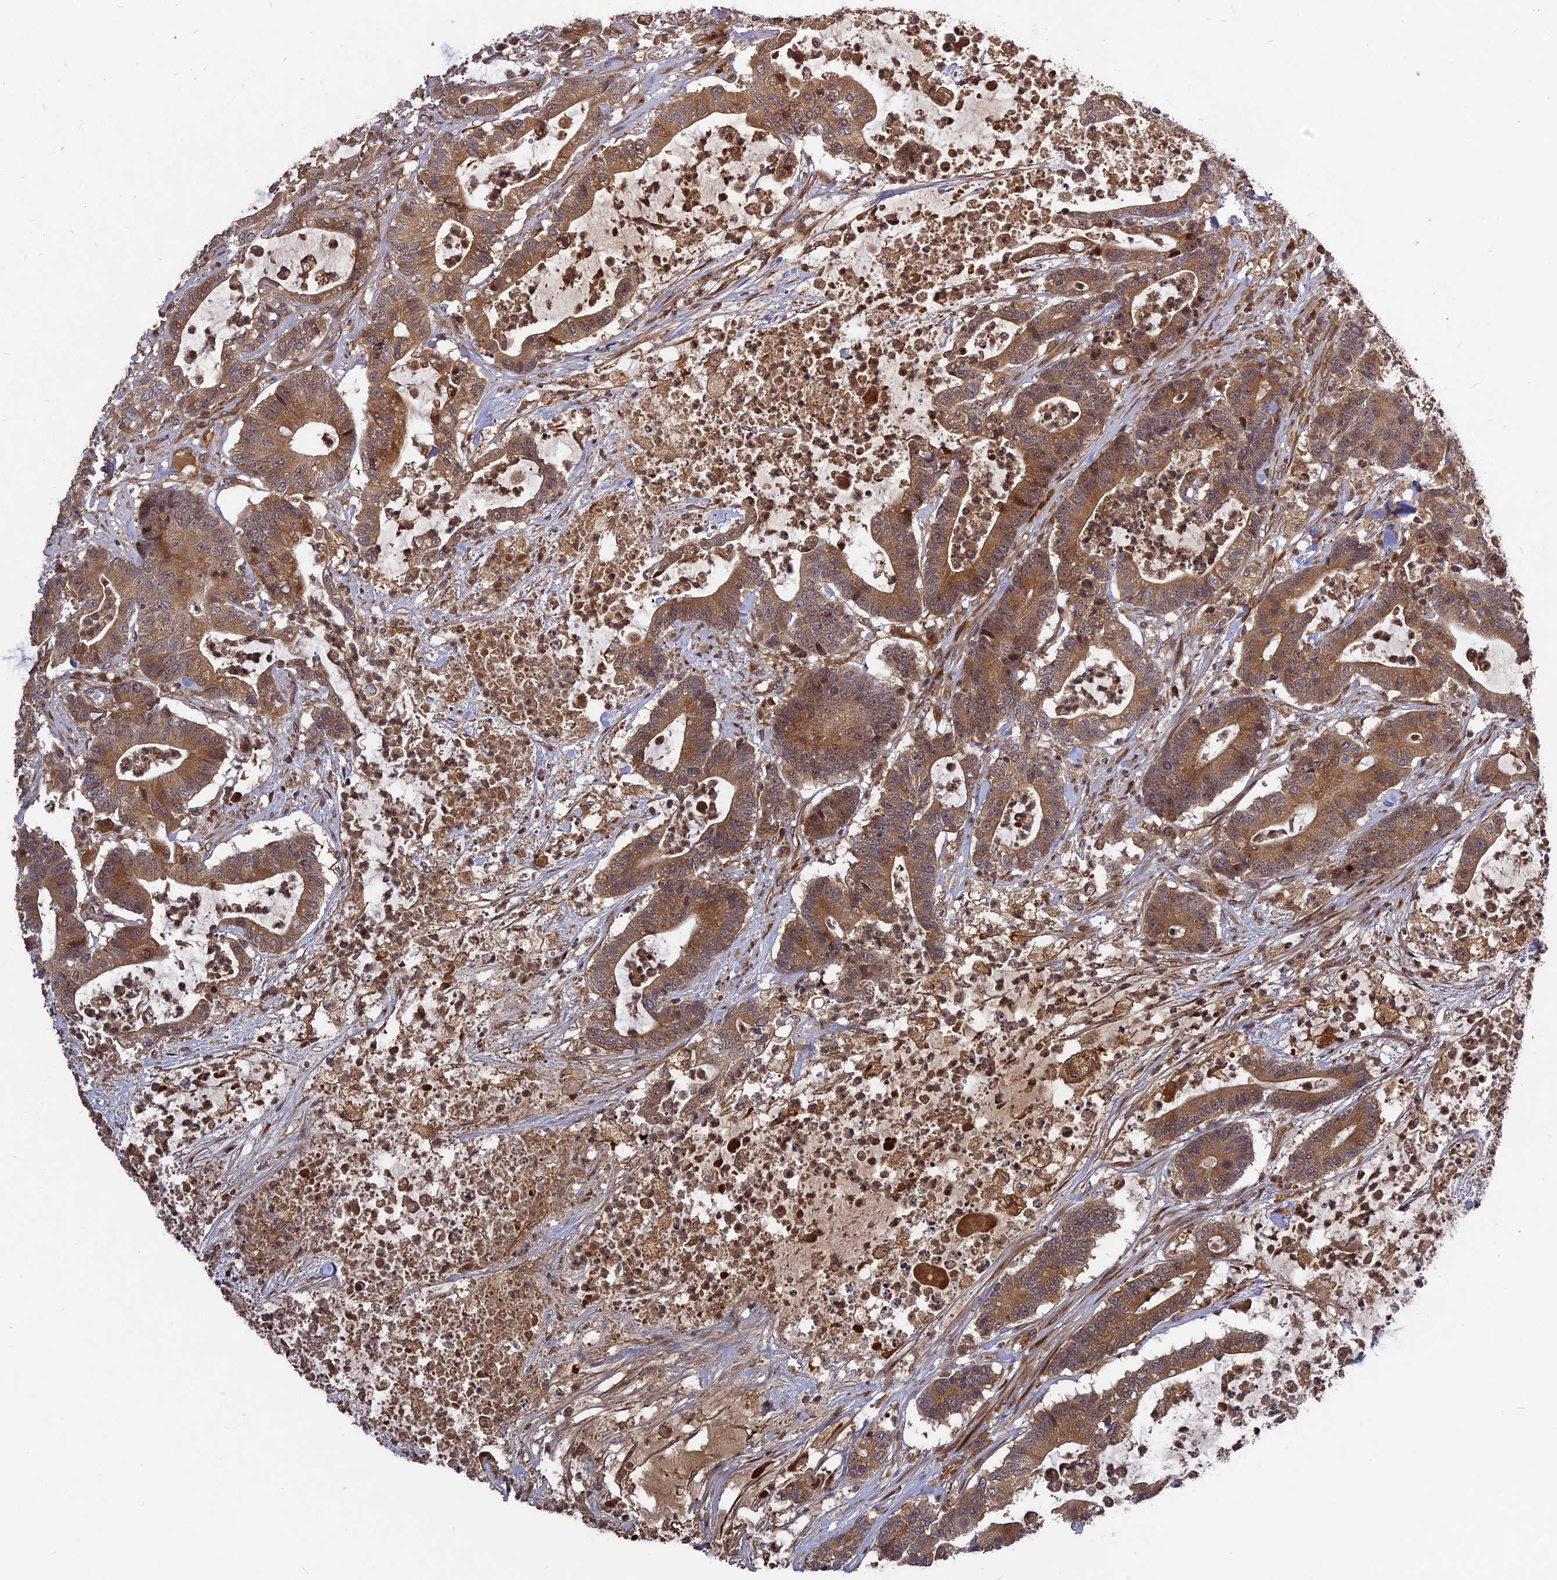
{"staining": {"intensity": "moderate", "quantity": ">75%", "location": "cytoplasmic/membranous"}, "tissue": "colorectal cancer", "cell_type": "Tumor cells", "image_type": "cancer", "snomed": [{"axis": "morphology", "description": "Adenocarcinoma, NOS"}, {"axis": "topography", "description": "Colon"}], "caption": "Immunohistochemical staining of colorectal cancer (adenocarcinoma) shows moderate cytoplasmic/membranous protein positivity in approximately >75% of tumor cells.", "gene": "TMUB2", "patient": {"sex": "female", "age": 84}}